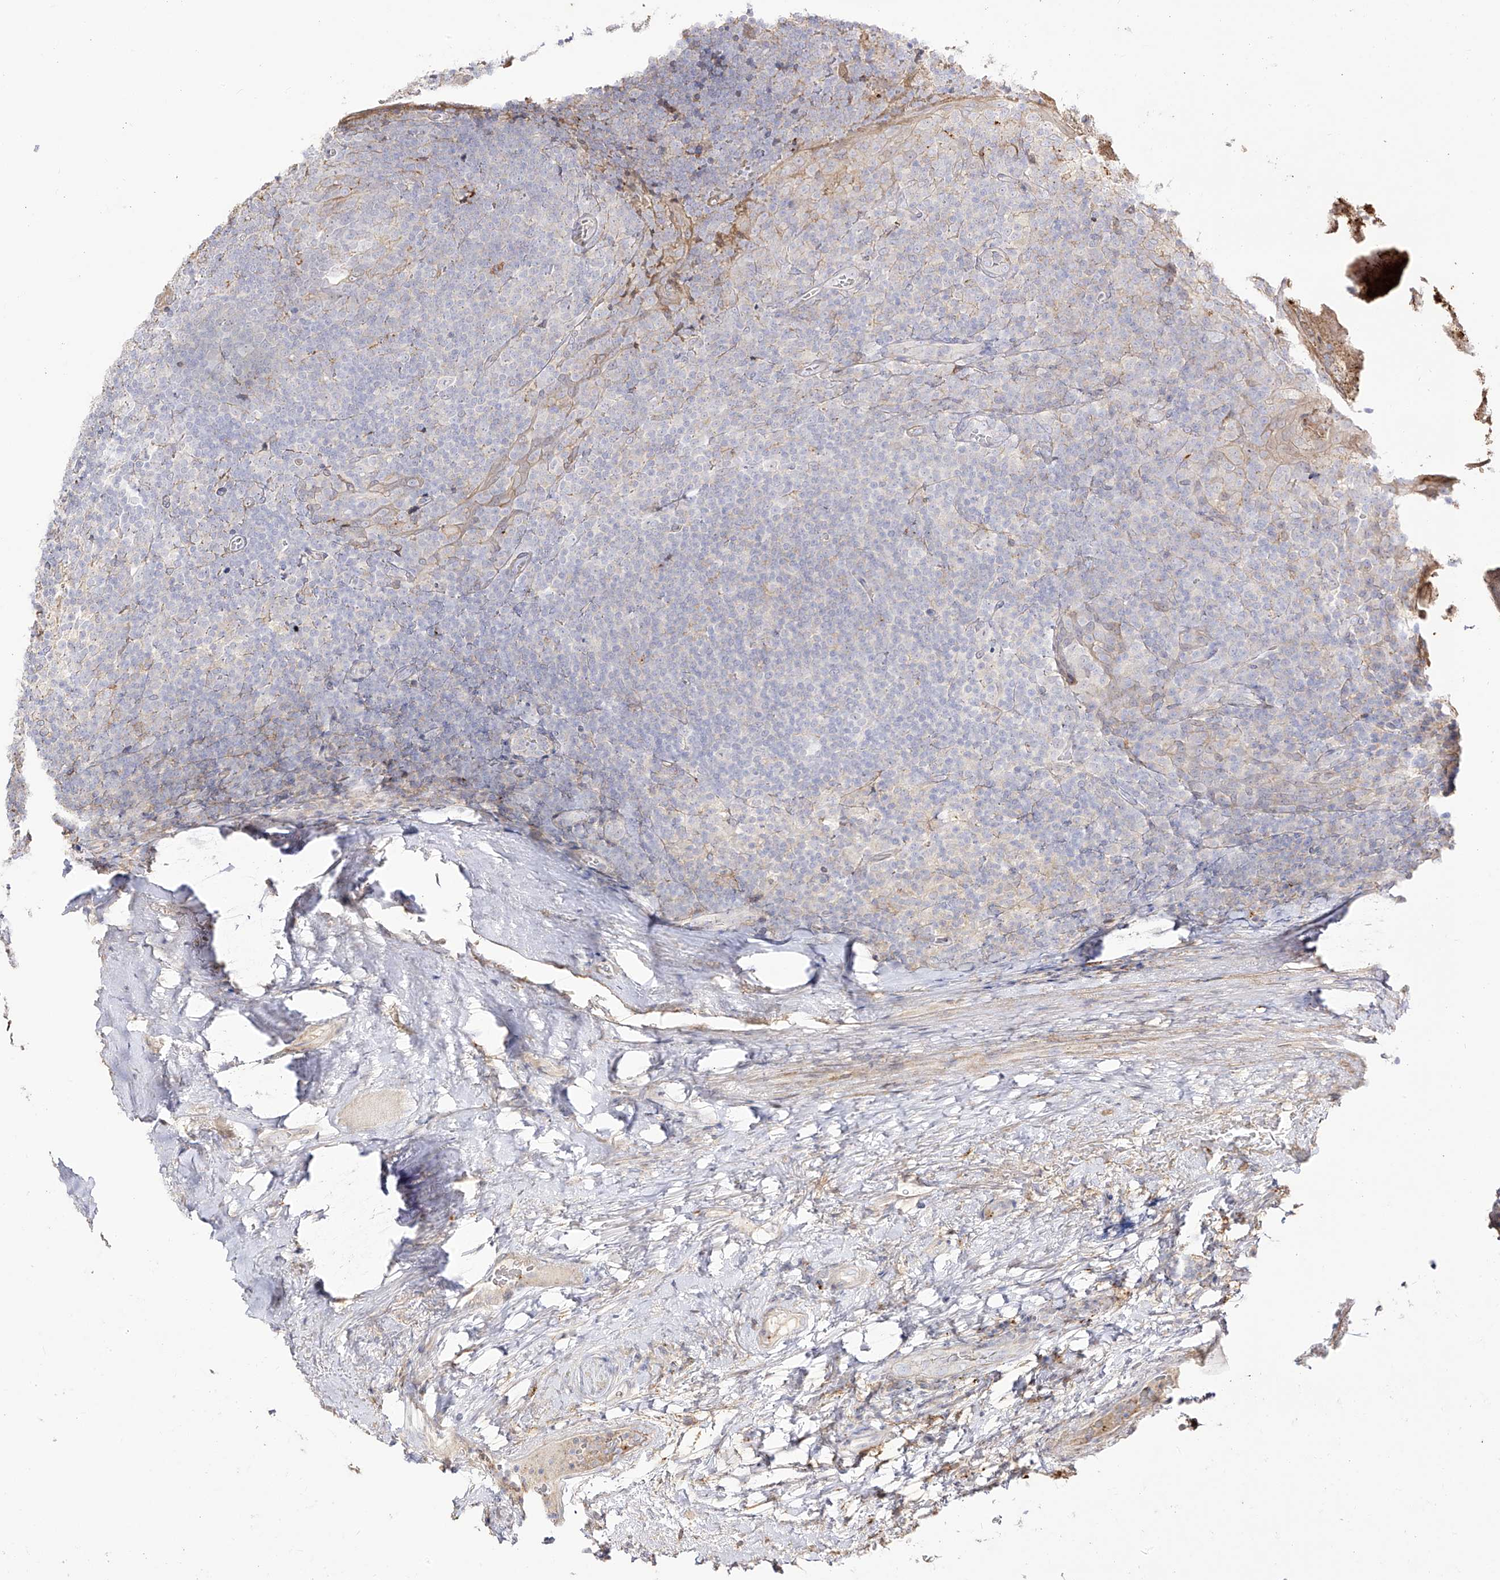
{"staining": {"intensity": "negative", "quantity": "none", "location": "none"}, "tissue": "tonsil", "cell_type": "Germinal center cells", "image_type": "normal", "snomed": [{"axis": "morphology", "description": "Normal tissue, NOS"}, {"axis": "topography", "description": "Tonsil"}], "caption": "Immunohistochemistry (IHC) histopathology image of normal human tonsil stained for a protein (brown), which shows no expression in germinal center cells.", "gene": "ZGRF1", "patient": {"sex": "male", "age": 37}}